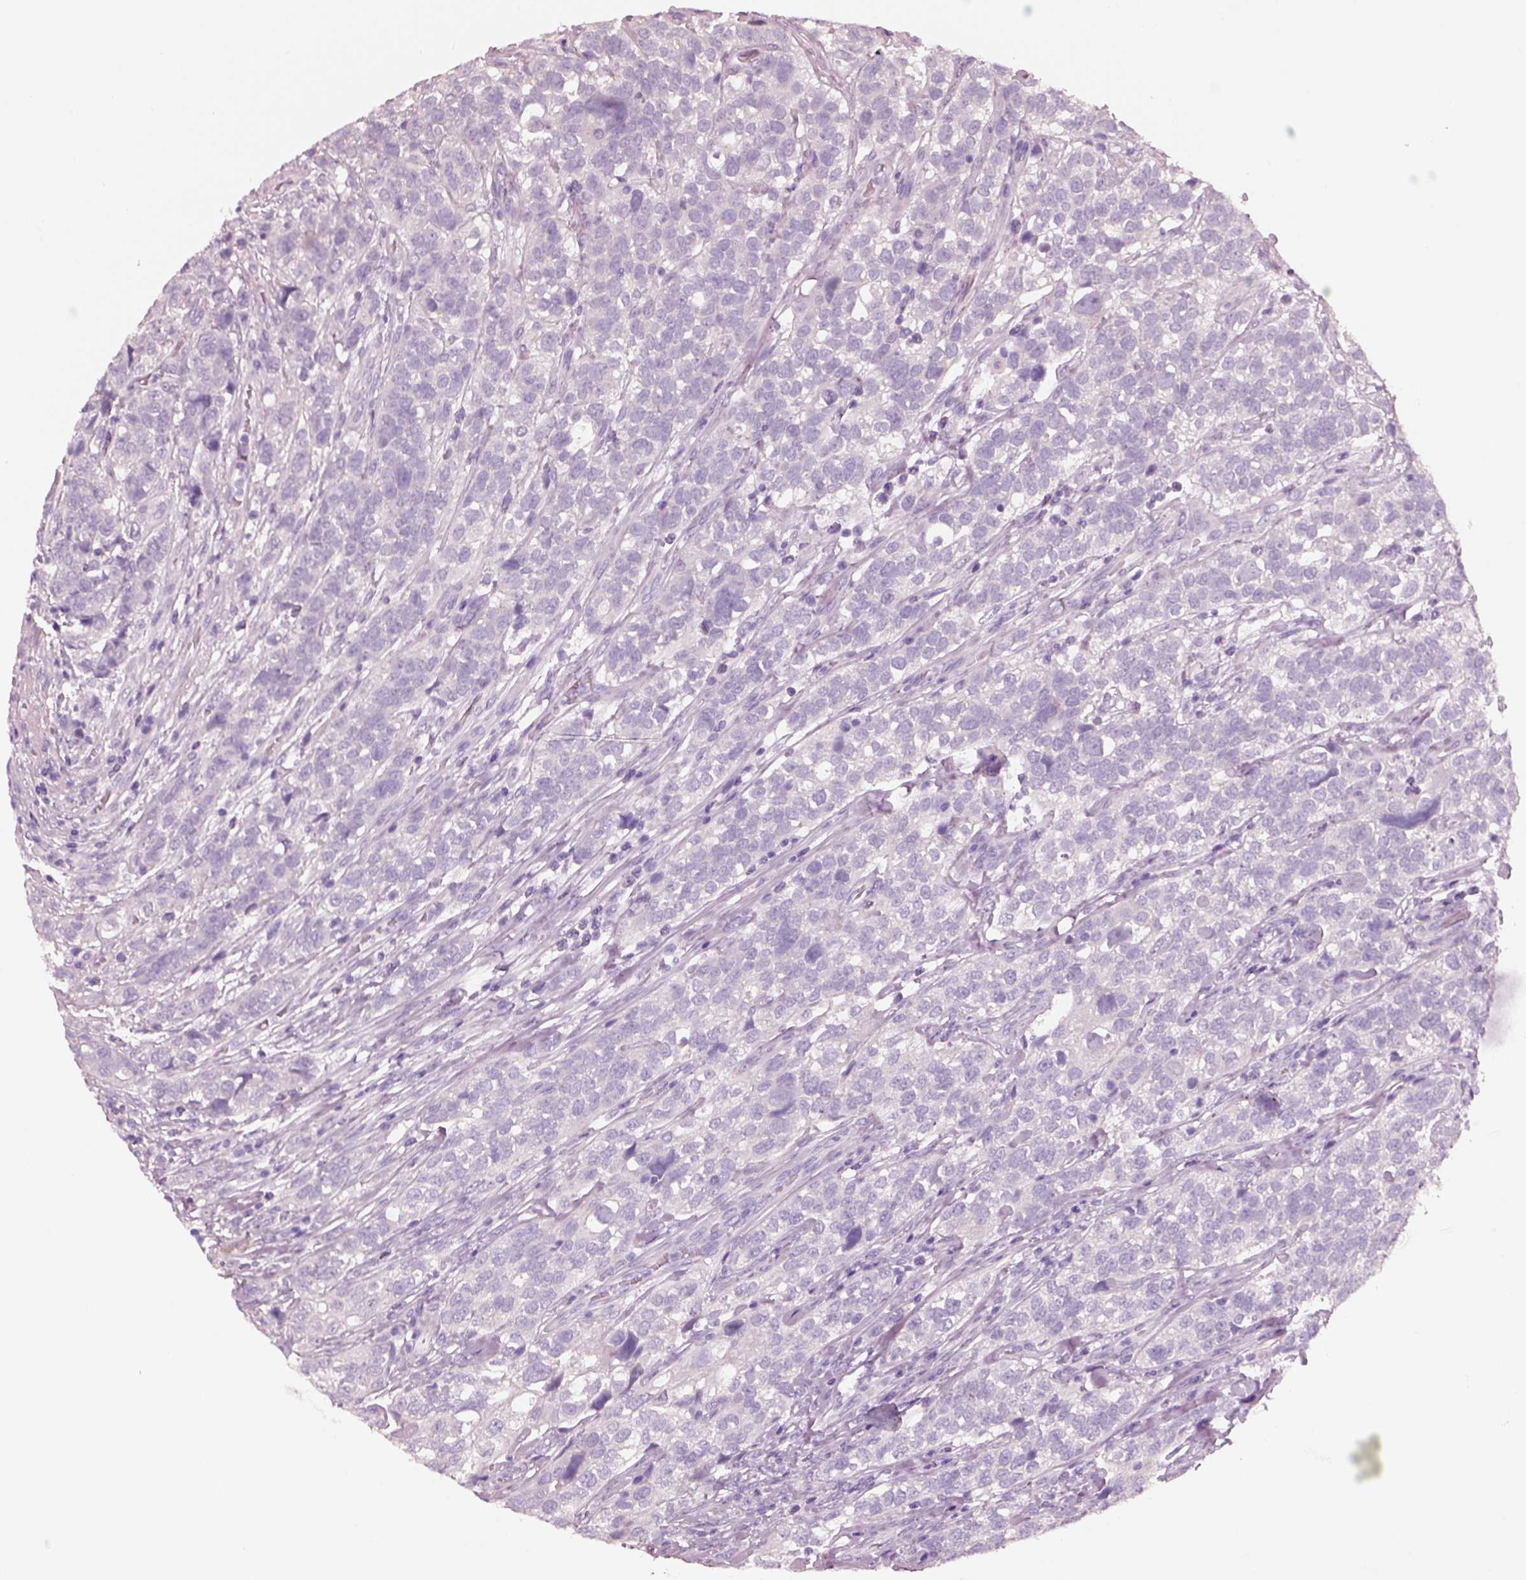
{"staining": {"intensity": "negative", "quantity": "none", "location": "none"}, "tissue": "urothelial cancer", "cell_type": "Tumor cells", "image_type": "cancer", "snomed": [{"axis": "morphology", "description": "Urothelial carcinoma, High grade"}, {"axis": "topography", "description": "Urinary bladder"}], "caption": "Protein analysis of urothelial cancer demonstrates no significant positivity in tumor cells. Brightfield microscopy of immunohistochemistry stained with DAB (3,3'-diaminobenzidine) (brown) and hematoxylin (blue), captured at high magnification.", "gene": "PNOC", "patient": {"sex": "female", "age": 58}}